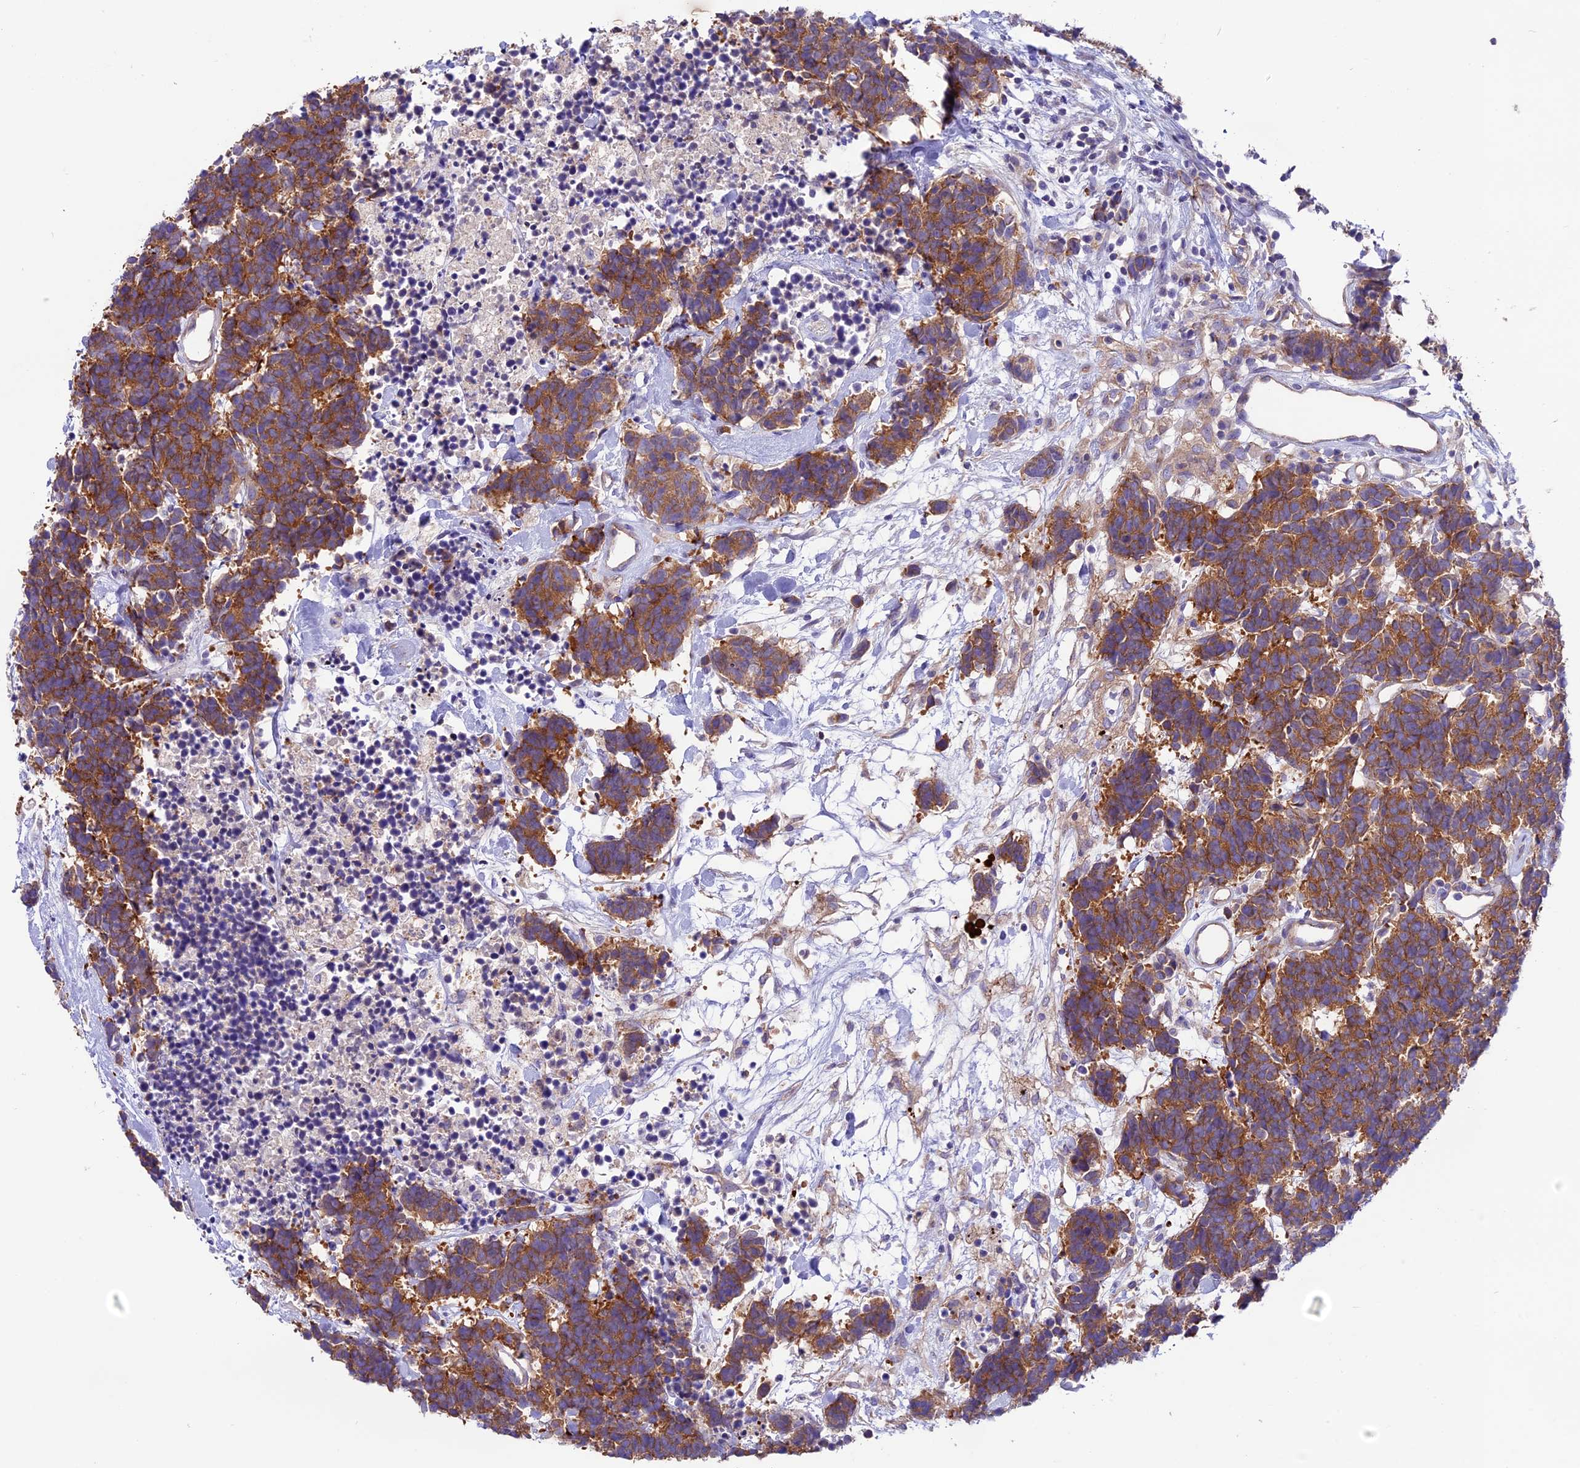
{"staining": {"intensity": "strong", "quantity": ">75%", "location": "cytoplasmic/membranous"}, "tissue": "carcinoid", "cell_type": "Tumor cells", "image_type": "cancer", "snomed": [{"axis": "morphology", "description": "Carcinoma, NOS"}, {"axis": "morphology", "description": "Carcinoid, malignant, NOS"}, {"axis": "topography", "description": "Urinary bladder"}], "caption": "Strong cytoplasmic/membranous staining for a protein is appreciated in about >75% of tumor cells of carcinoid using IHC.", "gene": "CD99L2", "patient": {"sex": "male", "age": 57}}